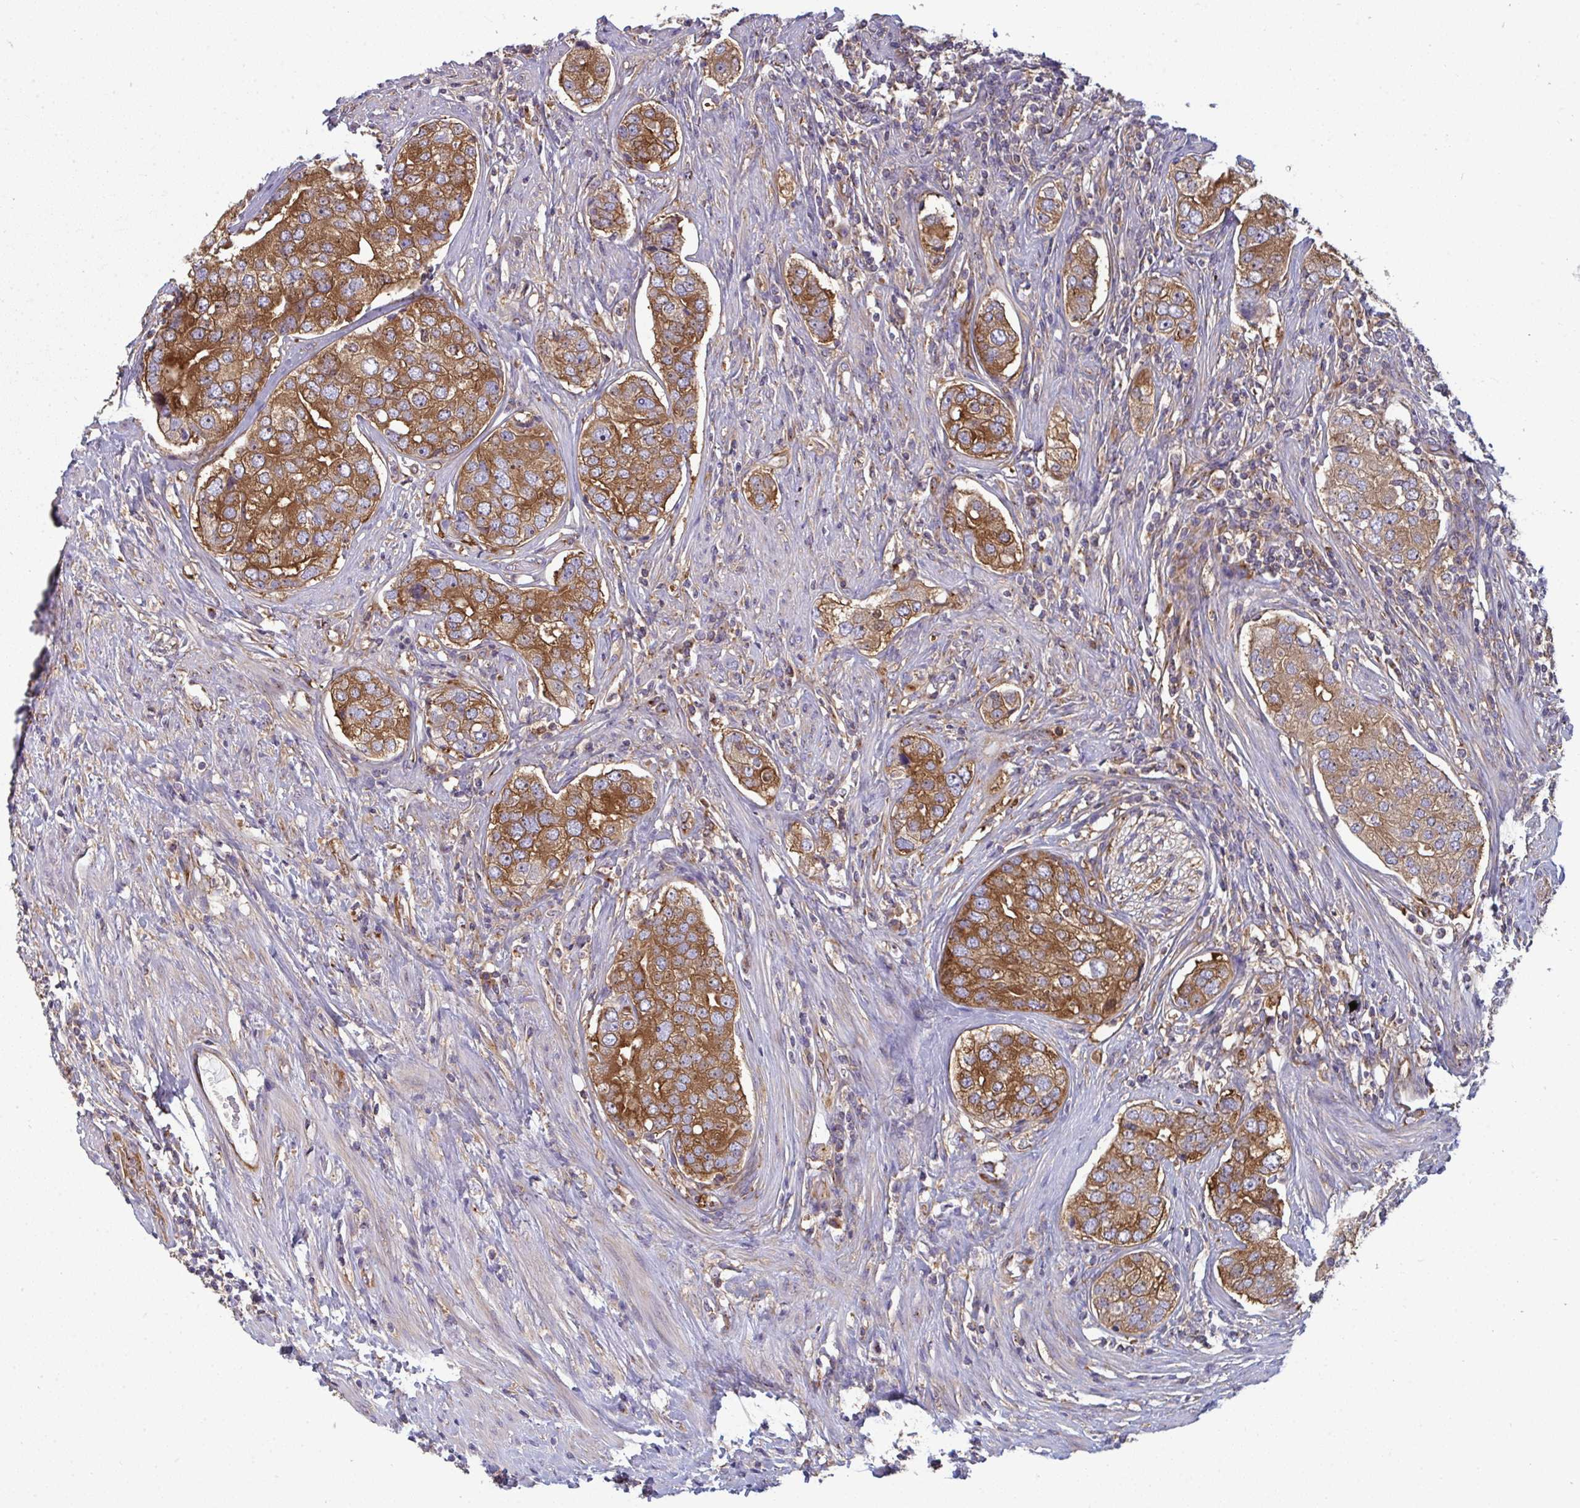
{"staining": {"intensity": "strong", "quantity": ">75%", "location": "cytoplasmic/membranous"}, "tissue": "prostate cancer", "cell_type": "Tumor cells", "image_type": "cancer", "snomed": [{"axis": "morphology", "description": "Adenocarcinoma, High grade"}, {"axis": "topography", "description": "Prostate"}], "caption": "Prostate cancer stained with a brown dye demonstrates strong cytoplasmic/membranous positive positivity in approximately >75% of tumor cells.", "gene": "DYNC1I2", "patient": {"sex": "male", "age": 60}}